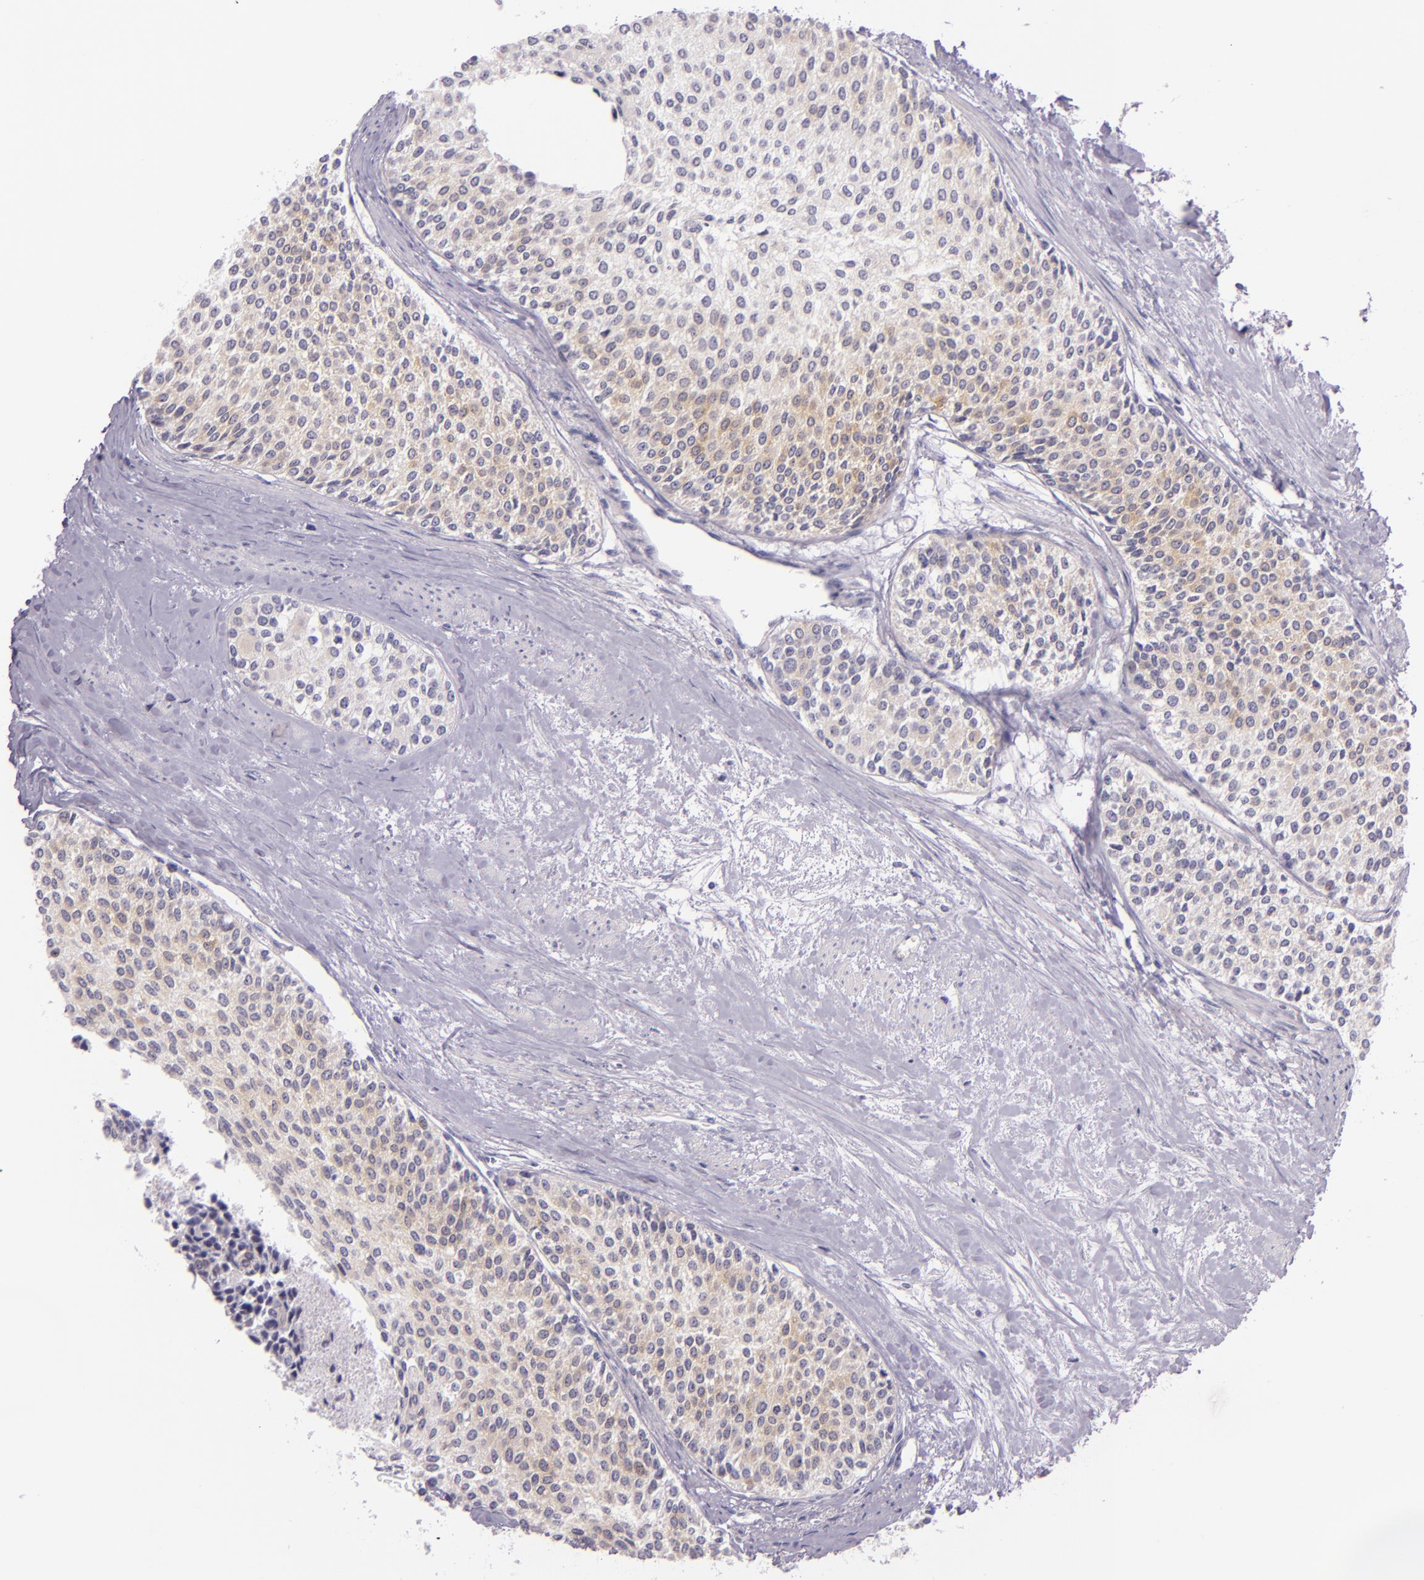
{"staining": {"intensity": "weak", "quantity": "25%-75%", "location": "cytoplasmic/membranous"}, "tissue": "urothelial cancer", "cell_type": "Tumor cells", "image_type": "cancer", "snomed": [{"axis": "morphology", "description": "Urothelial carcinoma, Low grade"}, {"axis": "topography", "description": "Urinary bladder"}], "caption": "Weak cytoplasmic/membranous protein positivity is seen in approximately 25%-75% of tumor cells in urothelial cancer.", "gene": "HSP90AA1", "patient": {"sex": "female", "age": 73}}